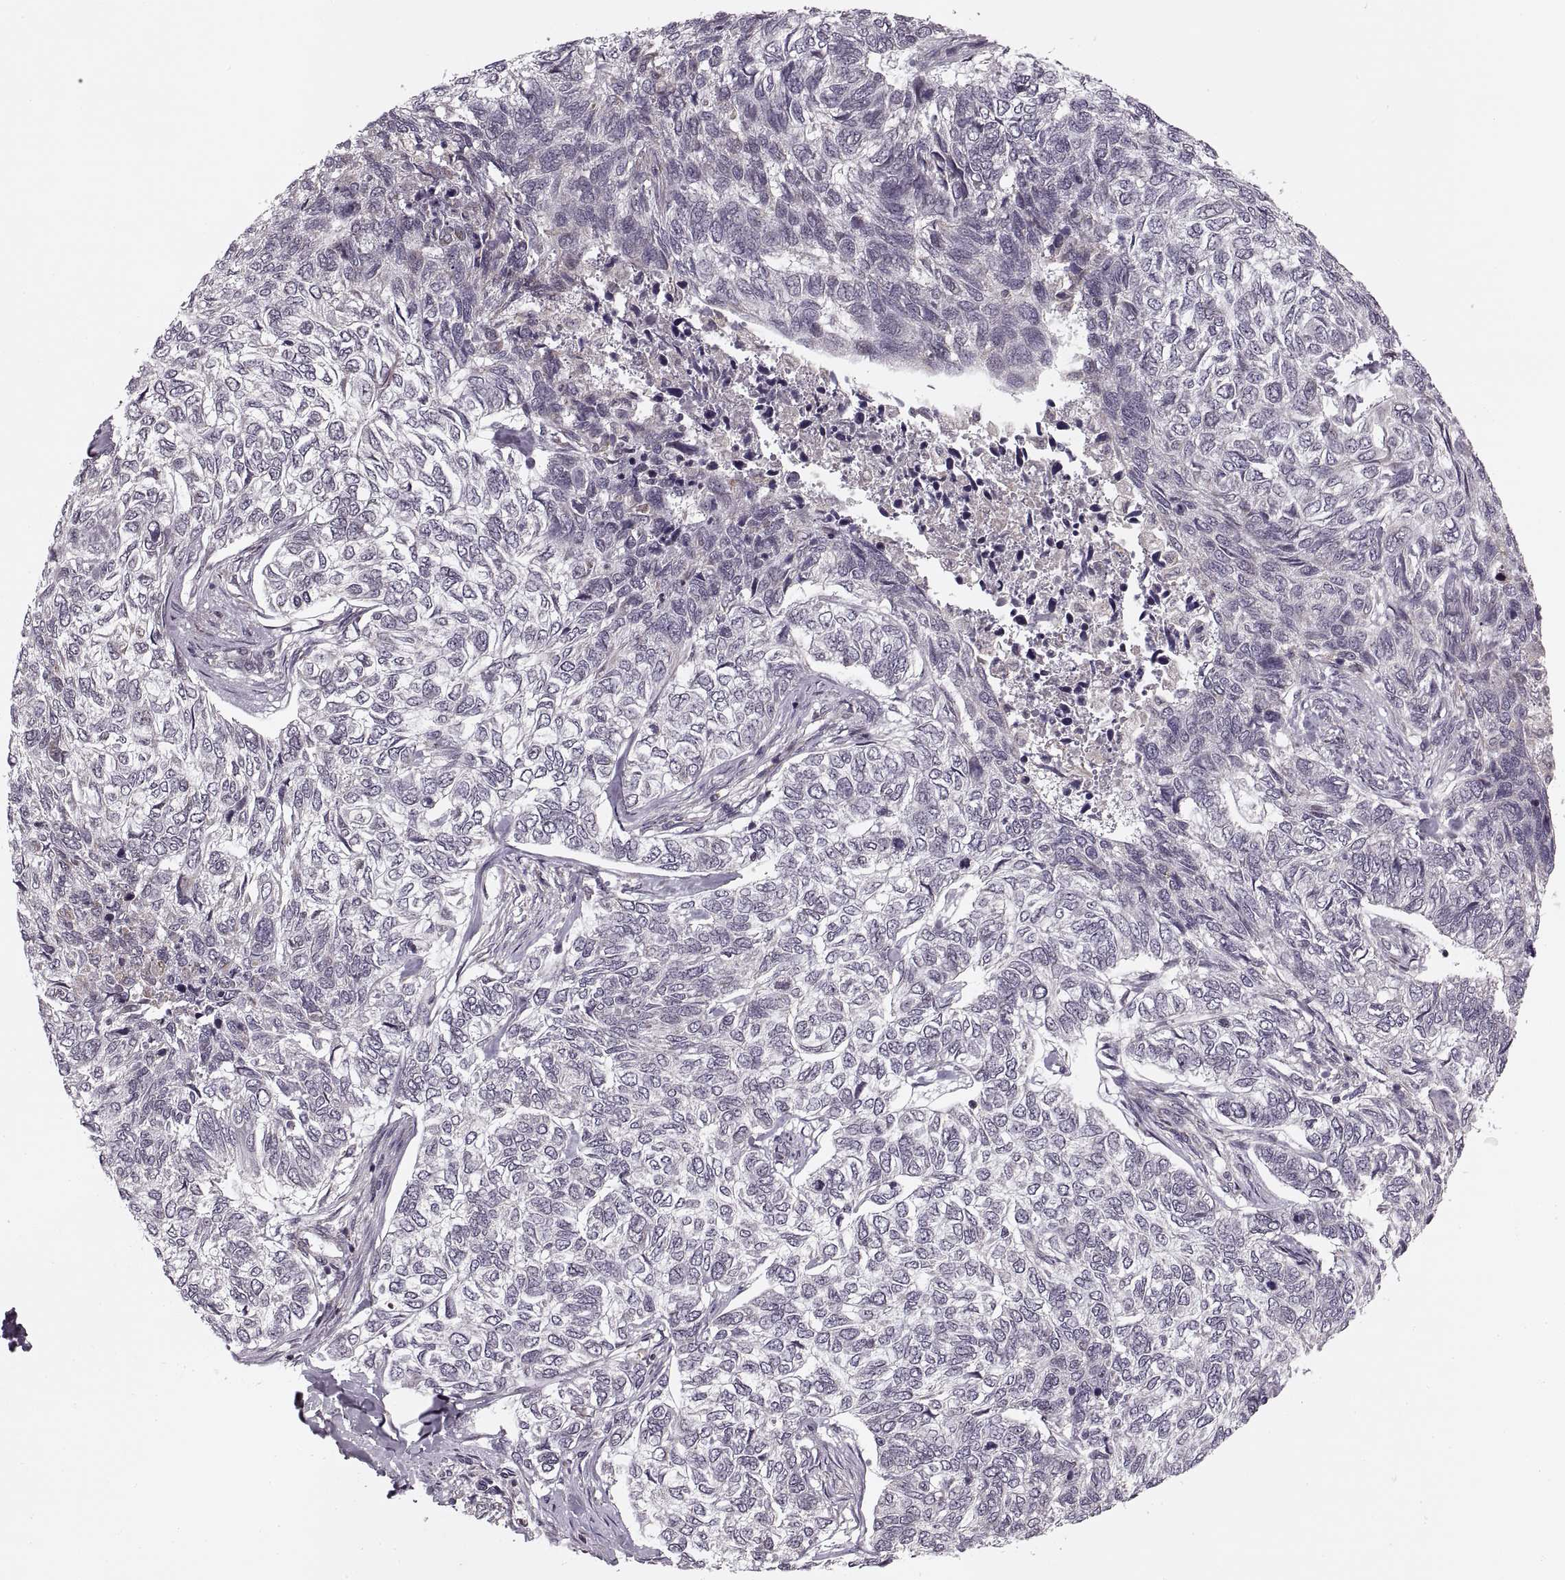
{"staining": {"intensity": "negative", "quantity": "none", "location": "none"}, "tissue": "skin cancer", "cell_type": "Tumor cells", "image_type": "cancer", "snomed": [{"axis": "morphology", "description": "Basal cell carcinoma"}, {"axis": "topography", "description": "Skin"}], "caption": "Immunohistochemistry (IHC) photomicrograph of neoplastic tissue: skin basal cell carcinoma stained with DAB demonstrates no significant protein expression in tumor cells.", "gene": "ASIC3", "patient": {"sex": "female", "age": 65}}